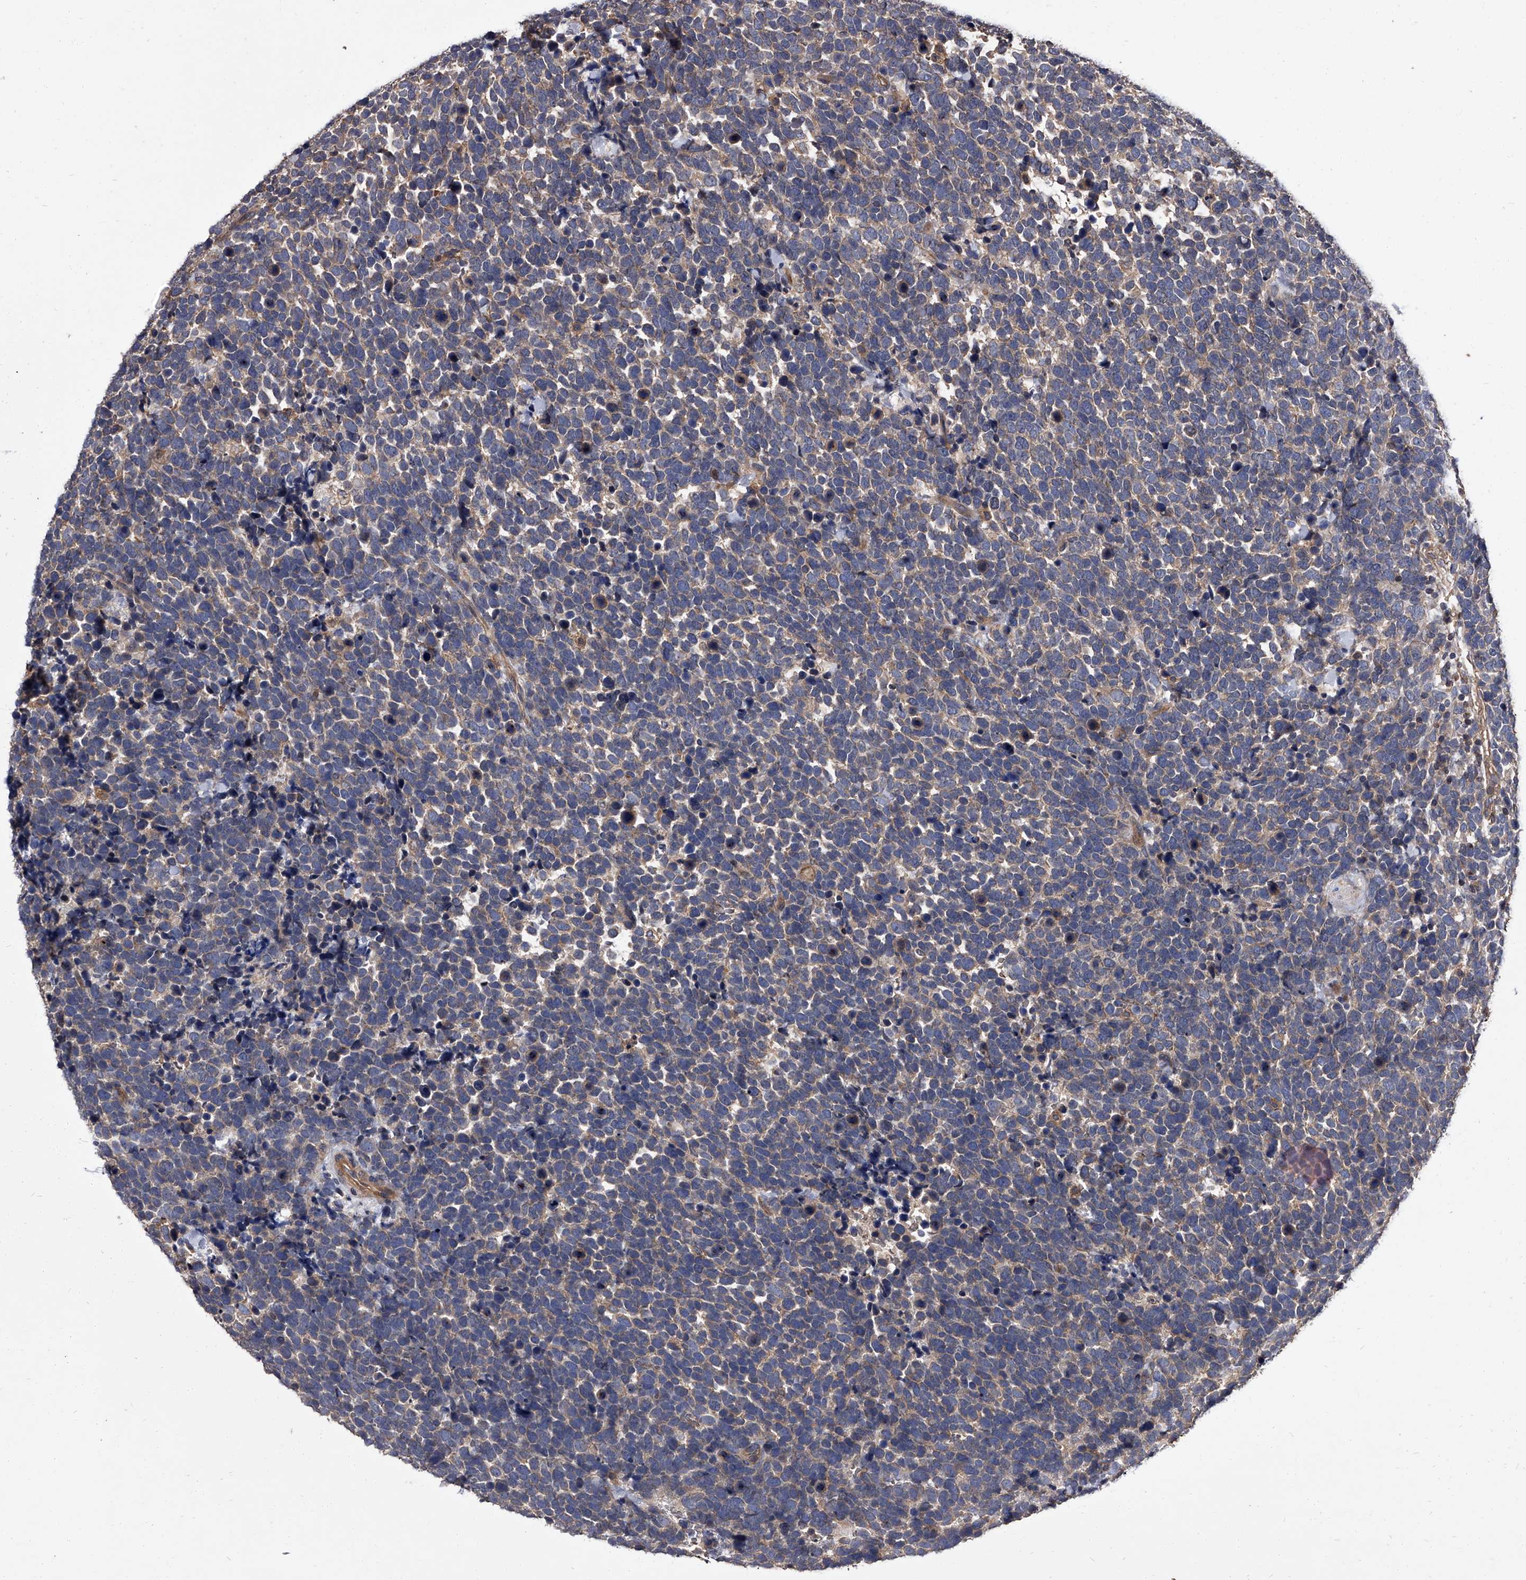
{"staining": {"intensity": "weak", "quantity": "25%-75%", "location": "cytoplasmic/membranous"}, "tissue": "urothelial cancer", "cell_type": "Tumor cells", "image_type": "cancer", "snomed": [{"axis": "morphology", "description": "Urothelial carcinoma, High grade"}, {"axis": "topography", "description": "Urinary bladder"}], "caption": "Protein analysis of urothelial cancer tissue displays weak cytoplasmic/membranous expression in approximately 25%-75% of tumor cells.", "gene": "STK36", "patient": {"sex": "female", "age": 82}}